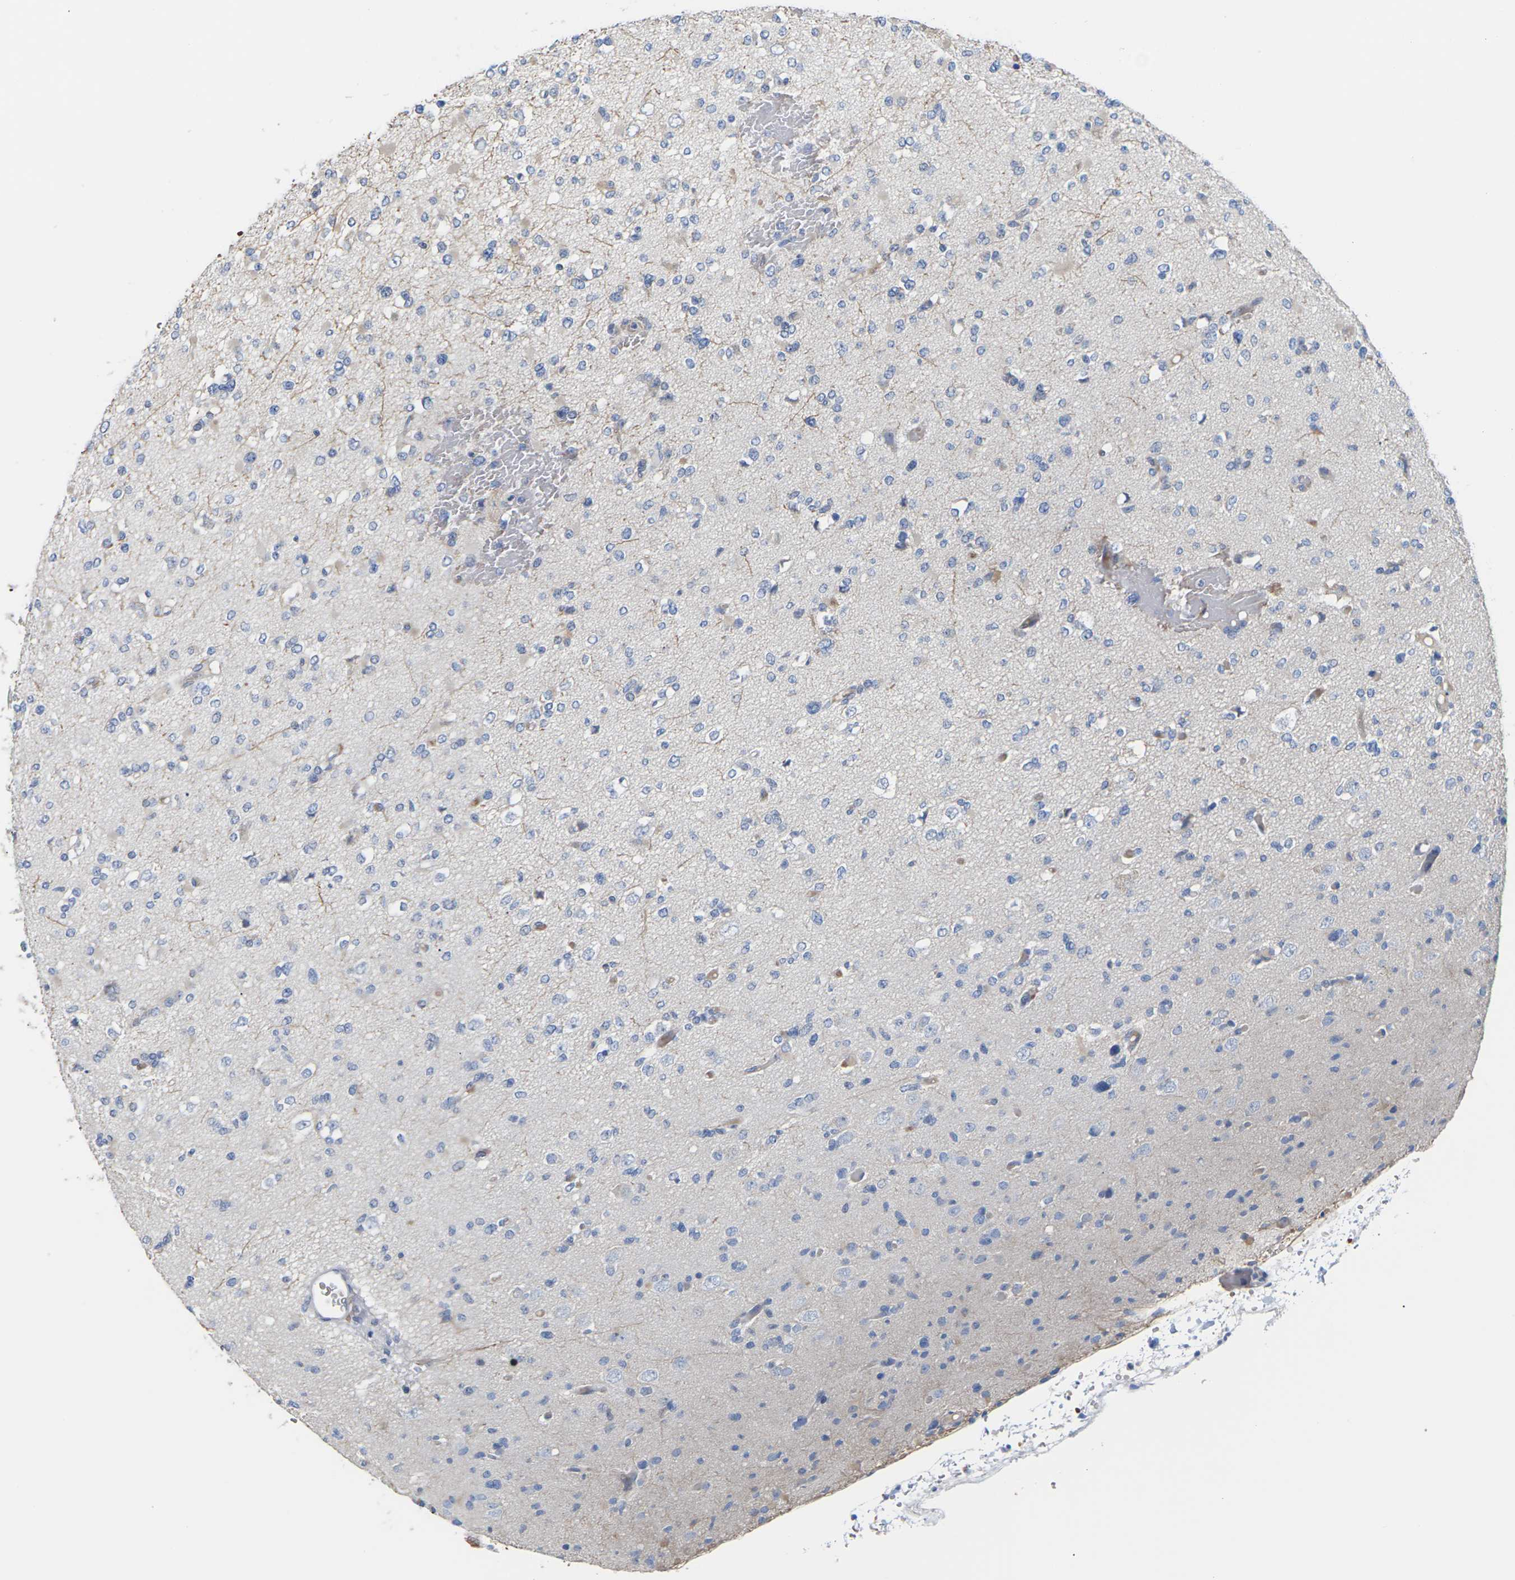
{"staining": {"intensity": "negative", "quantity": "none", "location": "none"}, "tissue": "glioma", "cell_type": "Tumor cells", "image_type": "cancer", "snomed": [{"axis": "morphology", "description": "Glioma, malignant, Low grade"}, {"axis": "topography", "description": "Brain"}], "caption": "High power microscopy image of an immunohistochemistry image of glioma, revealing no significant staining in tumor cells.", "gene": "TMCO4", "patient": {"sex": "female", "age": 22}}